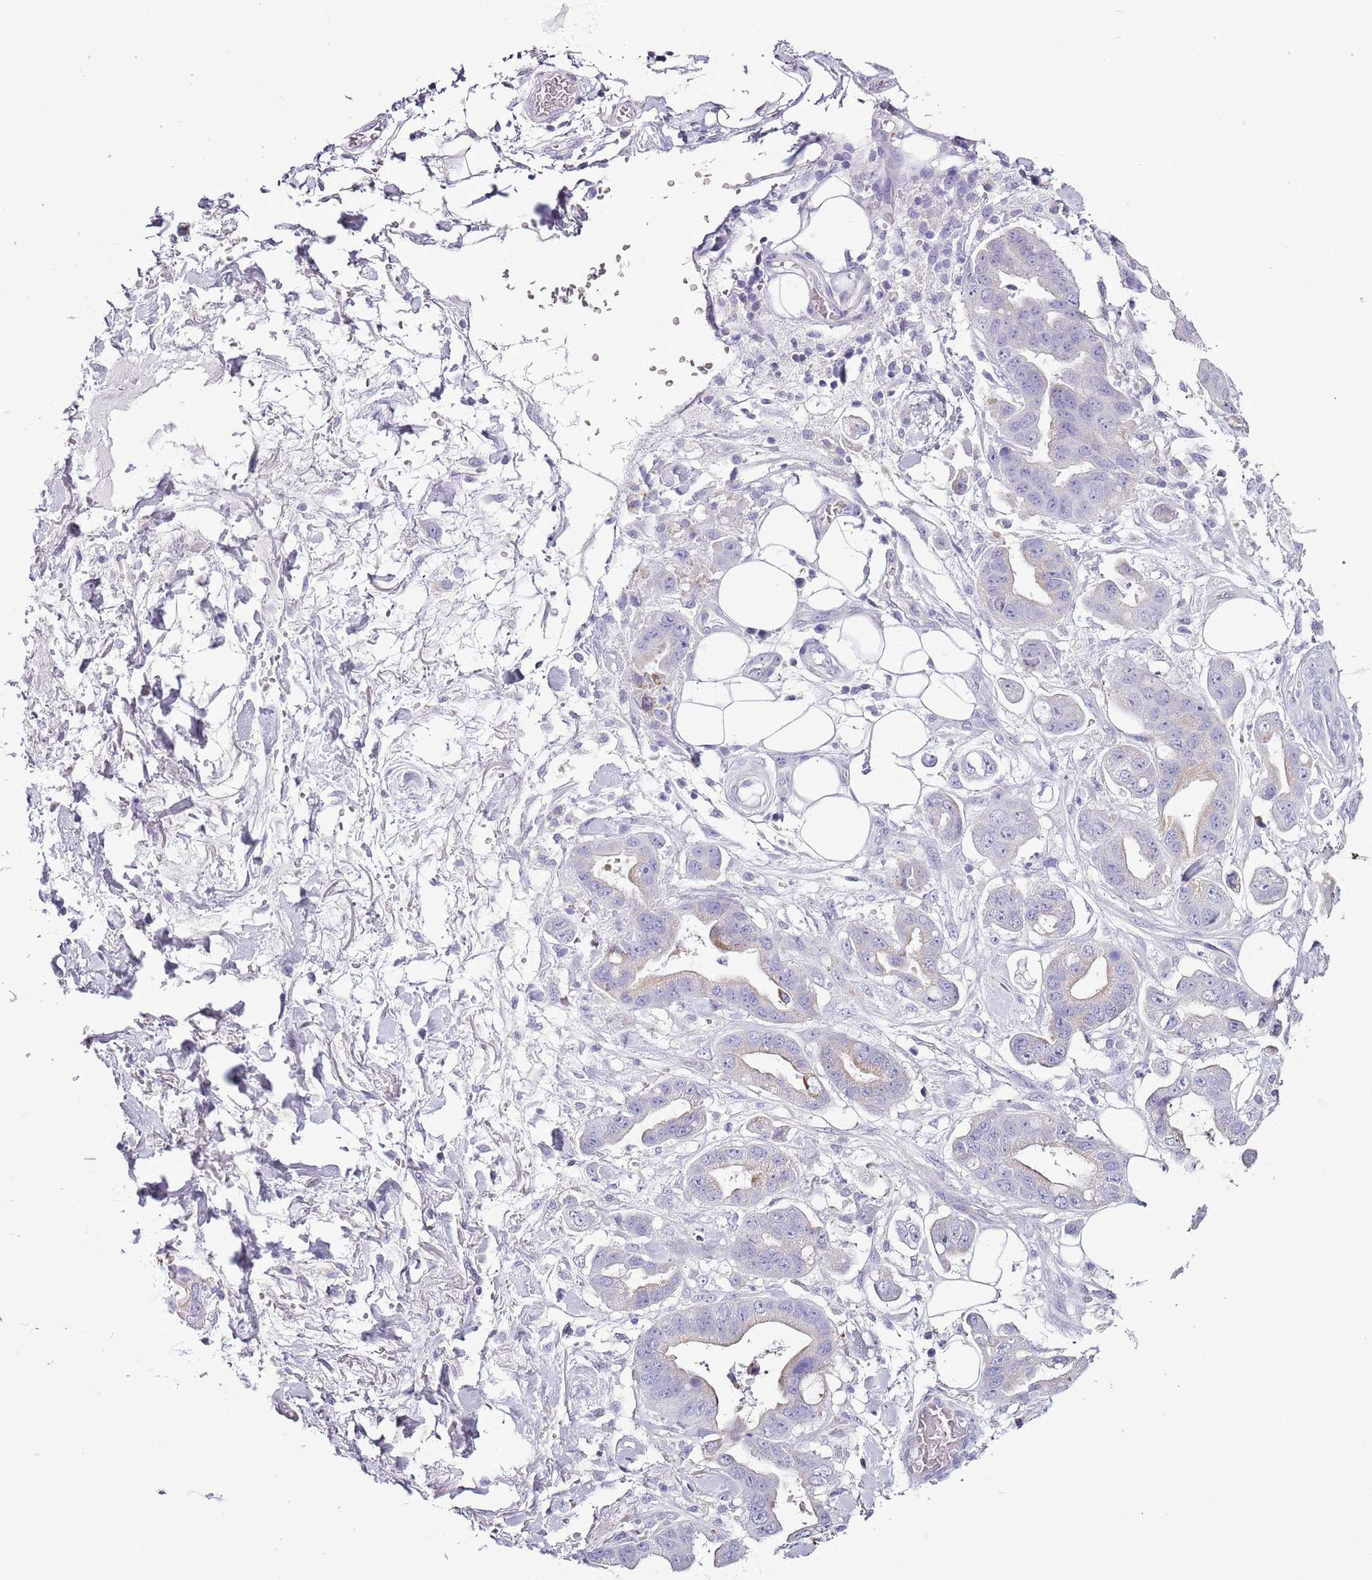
{"staining": {"intensity": "moderate", "quantity": "<25%", "location": "cytoplasmic/membranous"}, "tissue": "stomach cancer", "cell_type": "Tumor cells", "image_type": "cancer", "snomed": [{"axis": "morphology", "description": "Adenocarcinoma, NOS"}, {"axis": "topography", "description": "Stomach"}], "caption": "Immunohistochemical staining of adenocarcinoma (stomach) shows low levels of moderate cytoplasmic/membranous protein staining in approximately <25% of tumor cells. (DAB IHC with brightfield microscopy, high magnification).", "gene": "SLC23A1", "patient": {"sex": "male", "age": 62}}